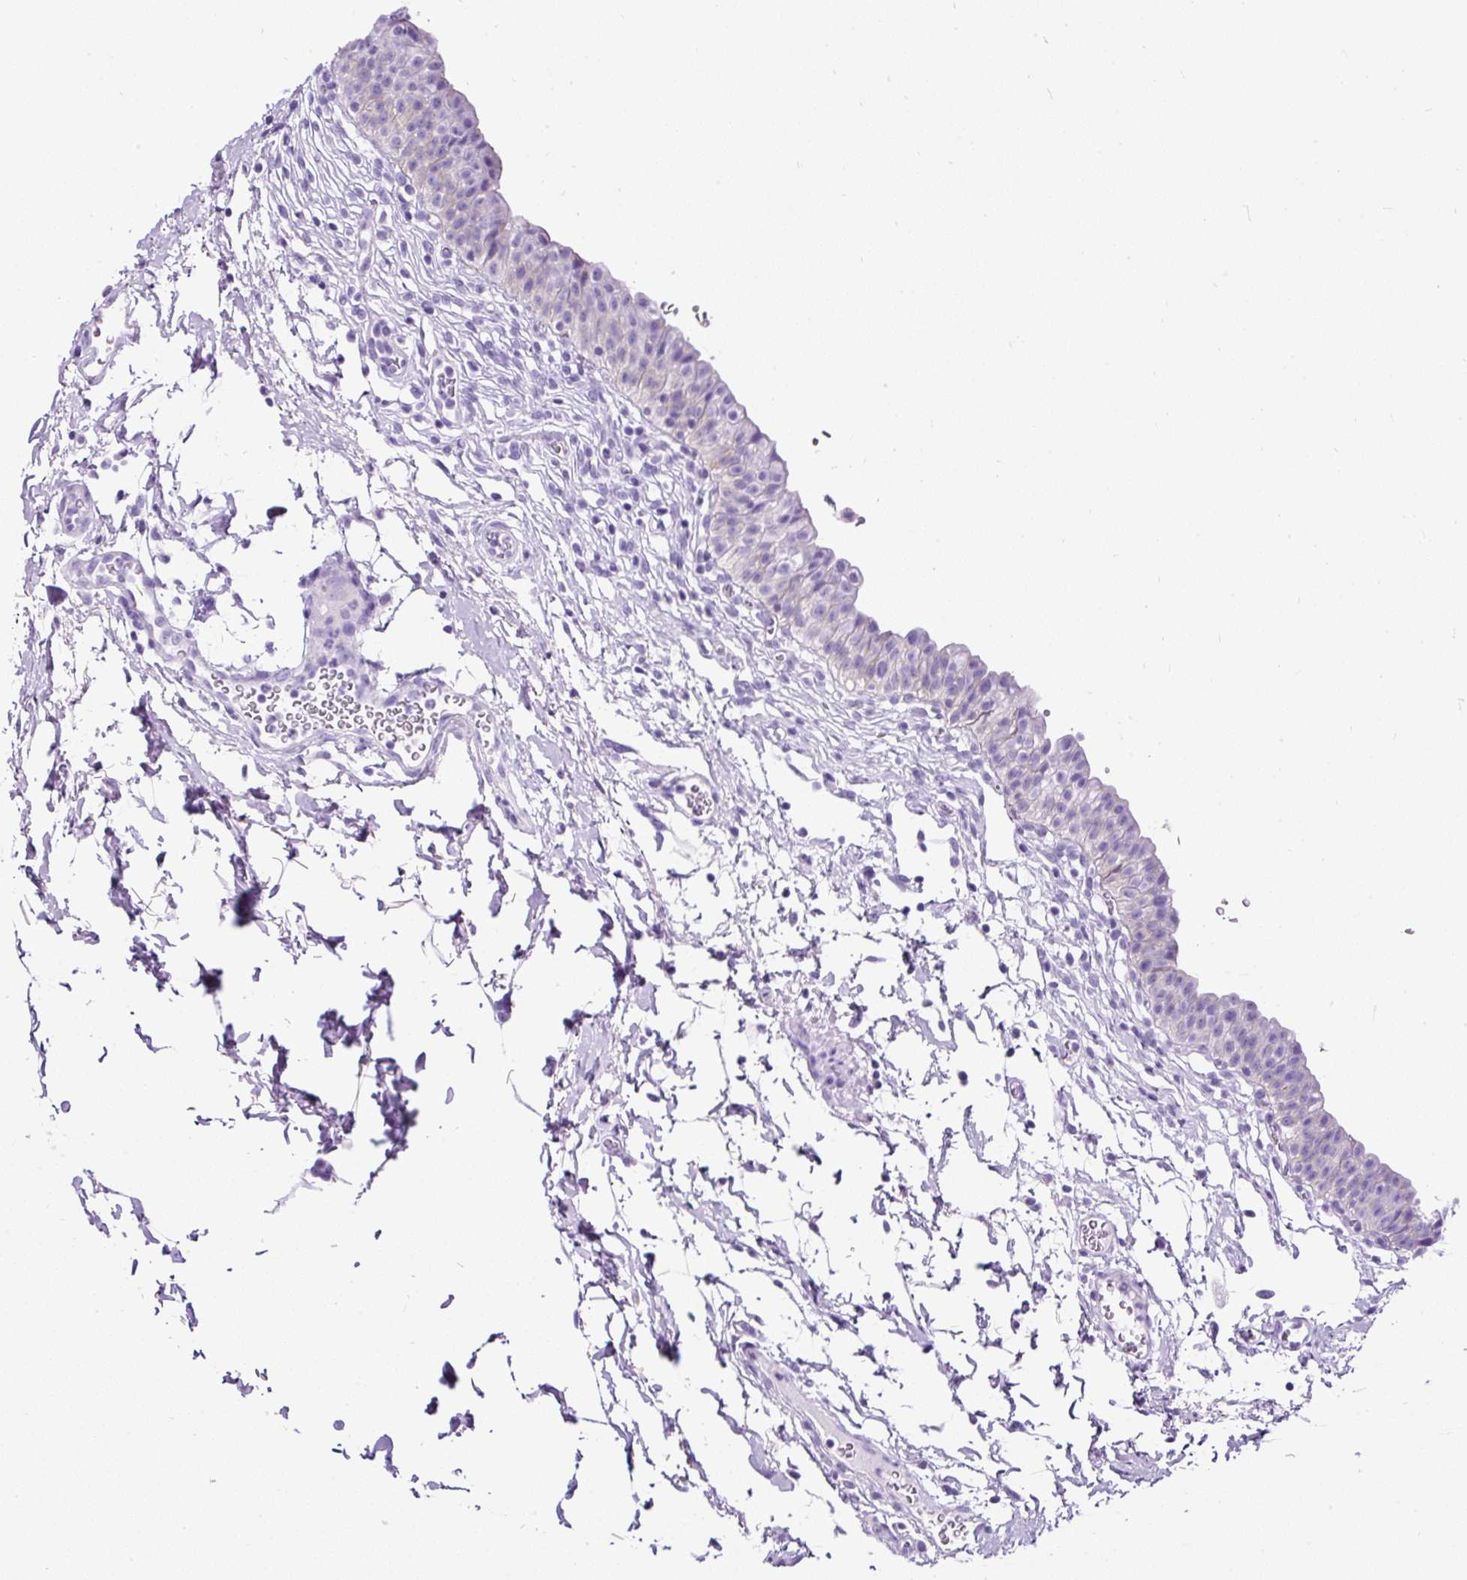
{"staining": {"intensity": "negative", "quantity": "none", "location": "none"}, "tissue": "urinary bladder", "cell_type": "Urothelial cells", "image_type": "normal", "snomed": [{"axis": "morphology", "description": "Normal tissue, NOS"}, {"axis": "topography", "description": "Urinary bladder"}, {"axis": "topography", "description": "Peripheral nerve tissue"}], "caption": "High power microscopy image of an immunohistochemistry (IHC) photomicrograph of unremarkable urinary bladder, revealing no significant expression in urothelial cells. (Stains: DAB immunohistochemistry (IHC) with hematoxylin counter stain, Microscopy: brightfield microscopy at high magnification).", "gene": "PDIA2", "patient": {"sex": "male", "age": 55}}